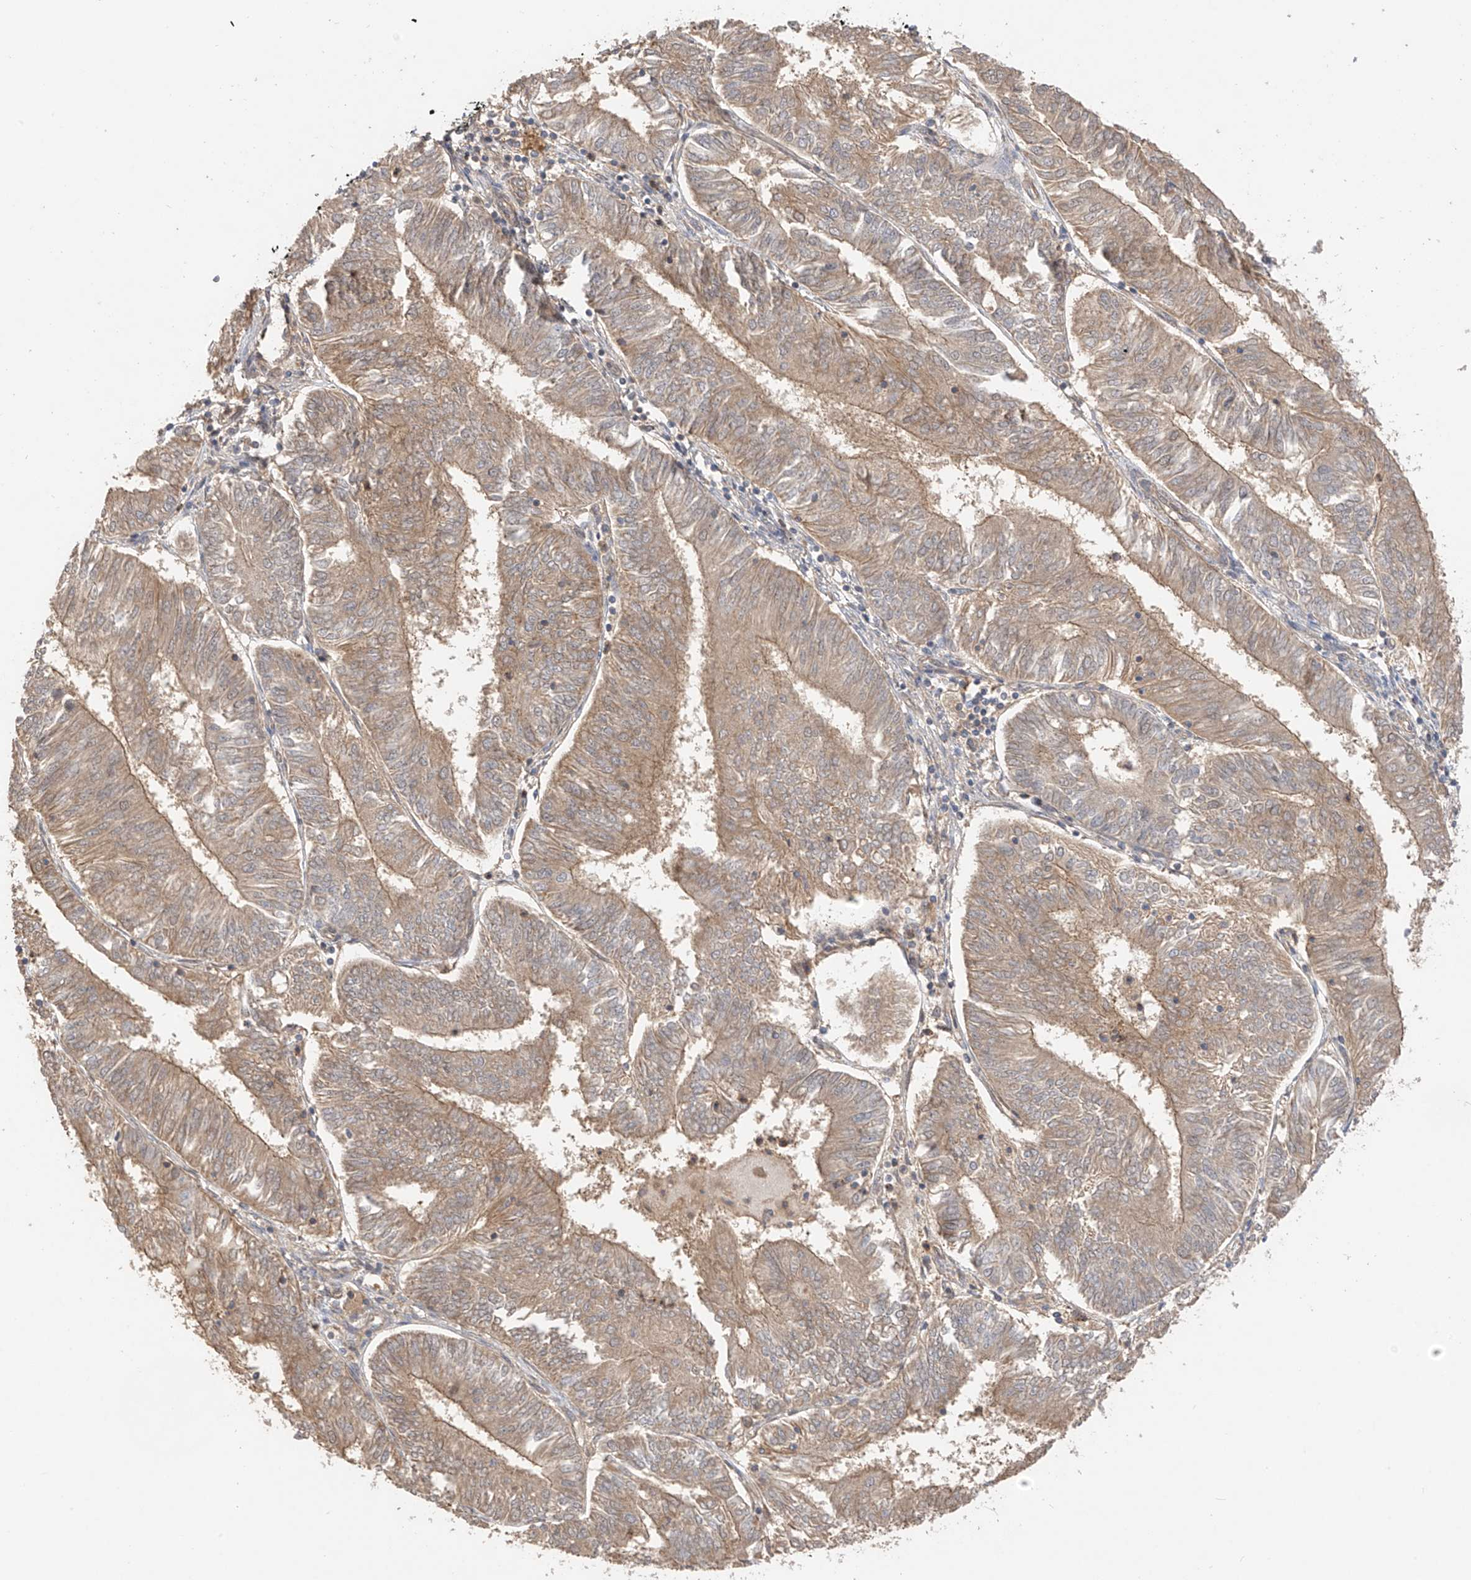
{"staining": {"intensity": "moderate", "quantity": ">75%", "location": "cytoplasmic/membranous"}, "tissue": "endometrial cancer", "cell_type": "Tumor cells", "image_type": "cancer", "snomed": [{"axis": "morphology", "description": "Adenocarcinoma, NOS"}, {"axis": "topography", "description": "Endometrium"}], "caption": "A photomicrograph showing moderate cytoplasmic/membranous positivity in about >75% of tumor cells in endometrial cancer, as visualized by brown immunohistochemical staining.", "gene": "CACNA2D4", "patient": {"sex": "female", "age": 58}}